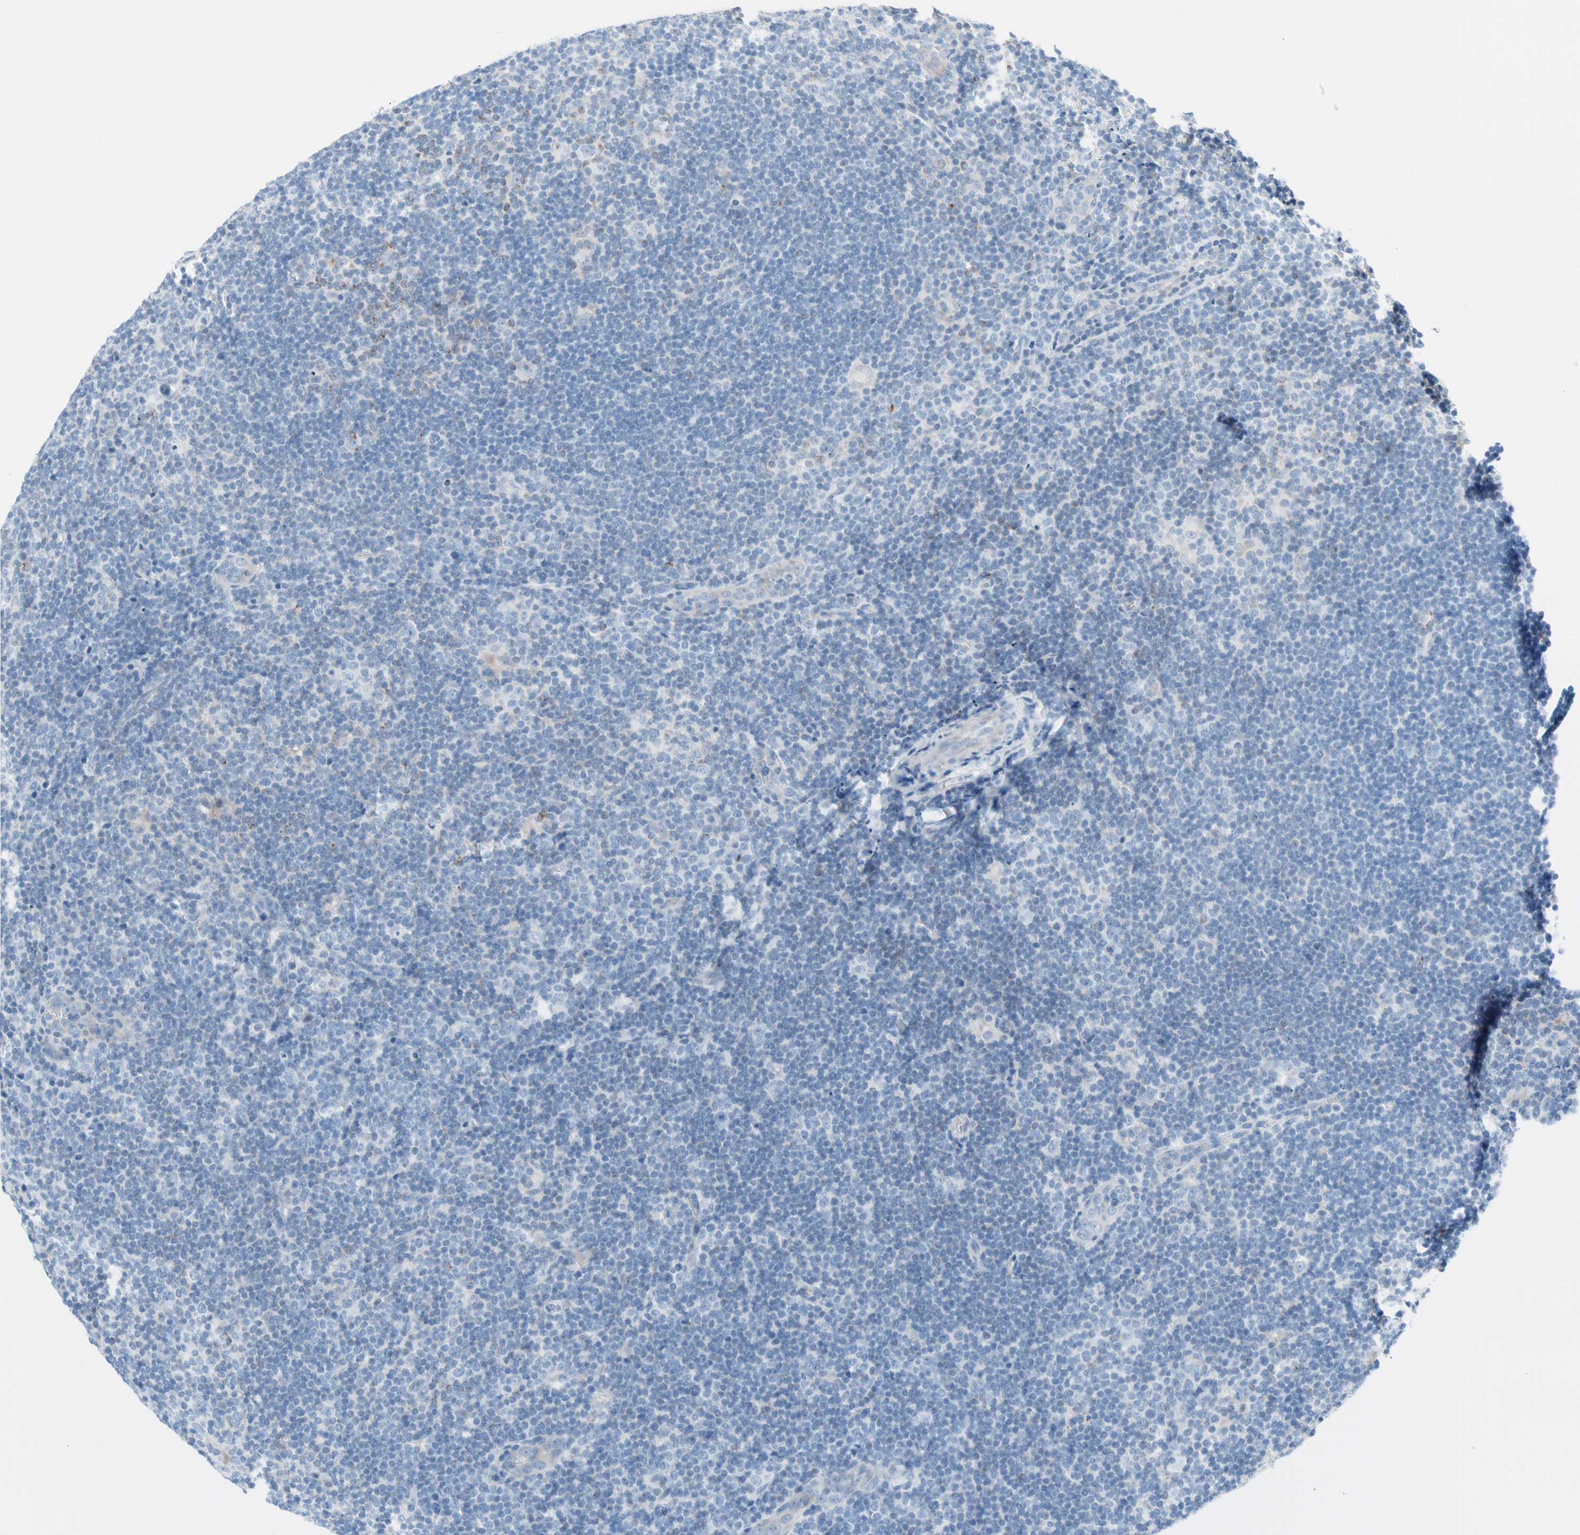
{"staining": {"intensity": "negative", "quantity": "none", "location": "none"}, "tissue": "lymphoma", "cell_type": "Tumor cells", "image_type": "cancer", "snomed": [{"axis": "morphology", "description": "Hodgkin's disease, NOS"}, {"axis": "topography", "description": "Lymph node"}], "caption": "Human lymphoma stained for a protein using immunohistochemistry (IHC) demonstrates no positivity in tumor cells.", "gene": "HK1", "patient": {"sex": "female", "age": 57}}